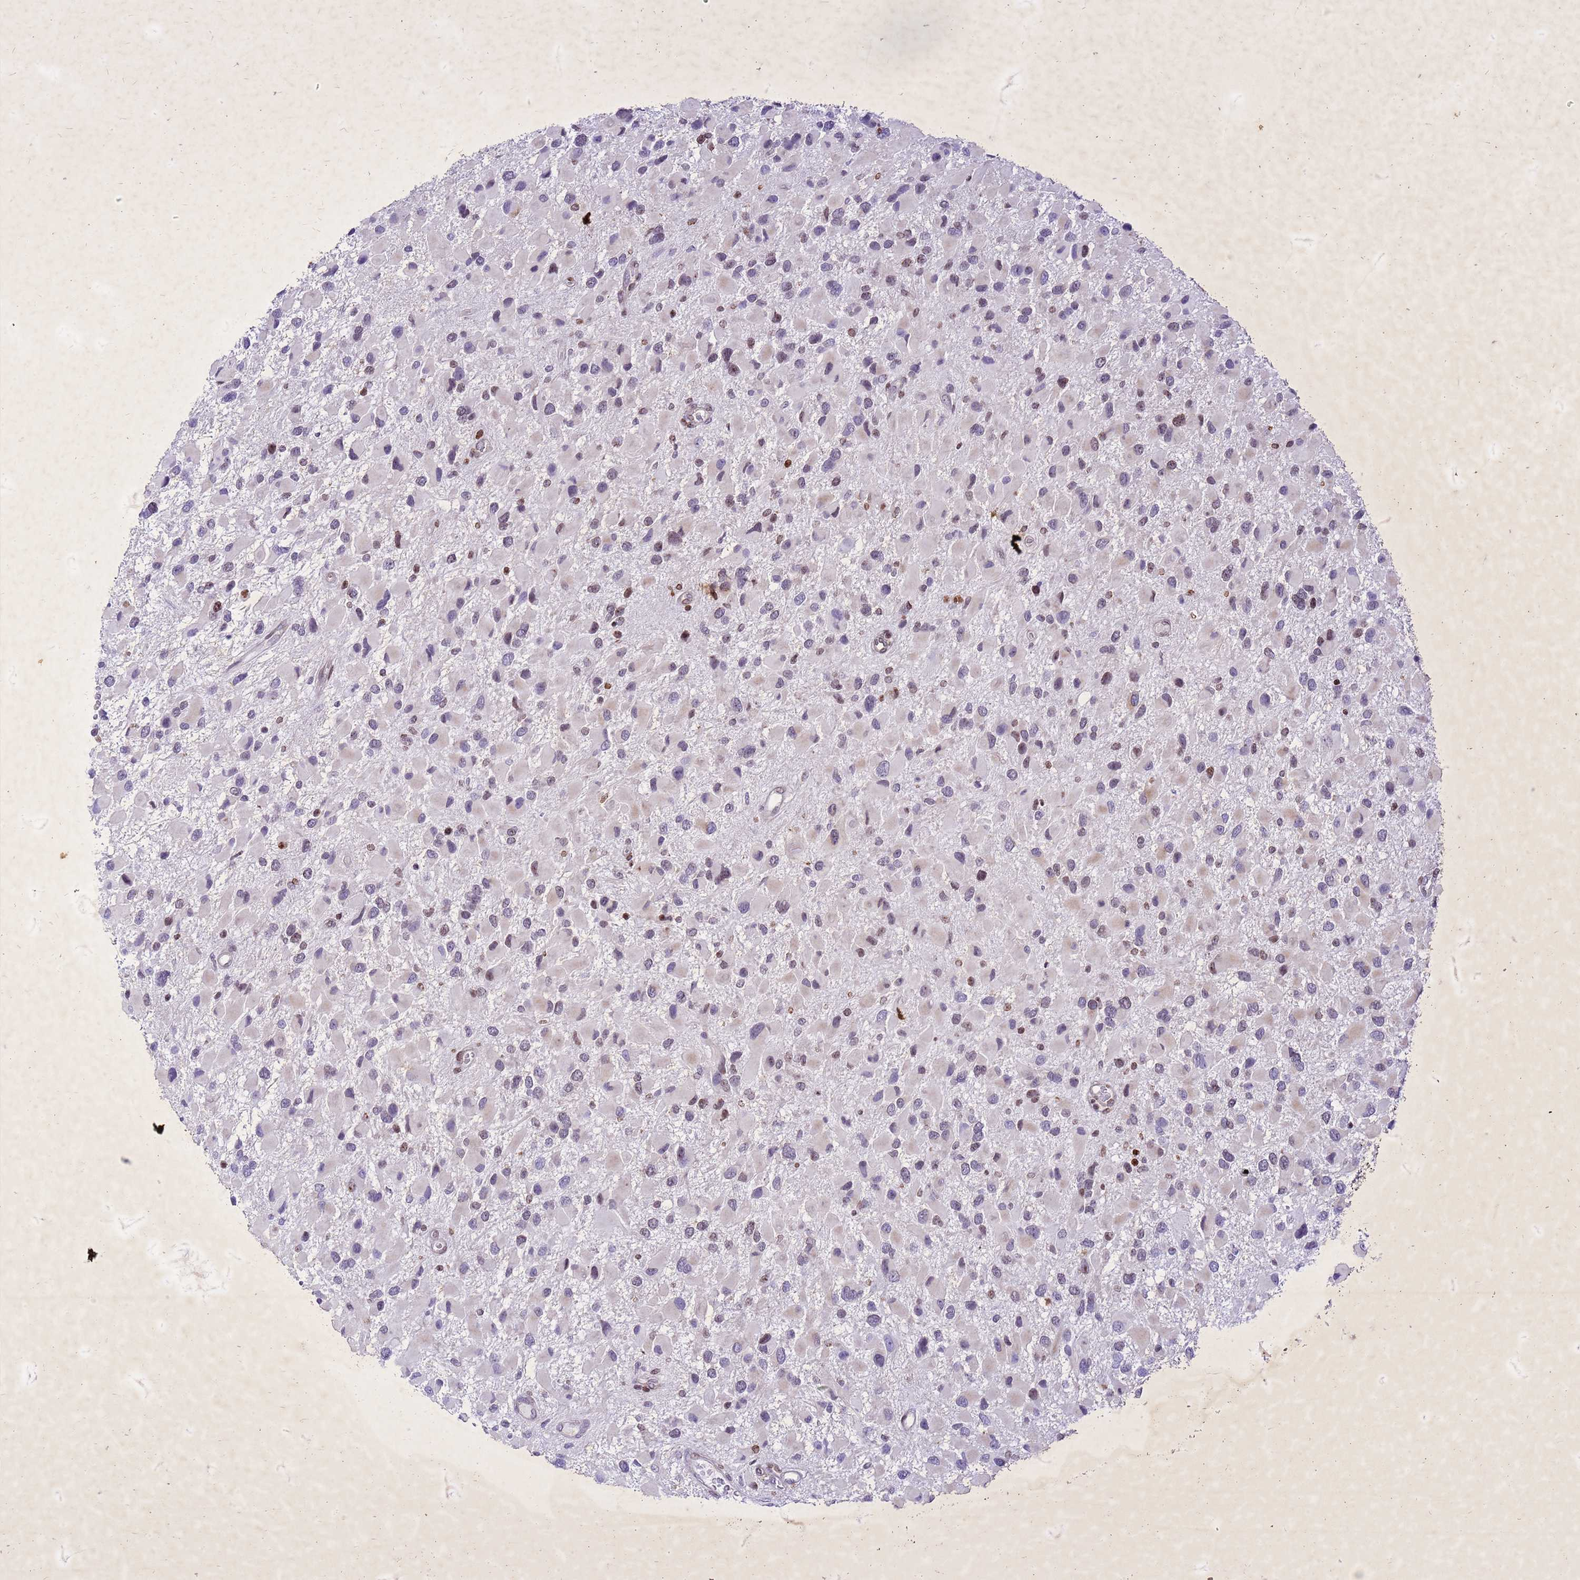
{"staining": {"intensity": "weak", "quantity": "<25%", "location": "nuclear"}, "tissue": "glioma", "cell_type": "Tumor cells", "image_type": "cancer", "snomed": [{"axis": "morphology", "description": "Glioma, malignant, High grade"}, {"axis": "topography", "description": "Brain"}], "caption": "DAB (3,3'-diaminobenzidine) immunohistochemical staining of malignant glioma (high-grade) reveals no significant staining in tumor cells.", "gene": "COPS9", "patient": {"sex": "male", "age": 53}}